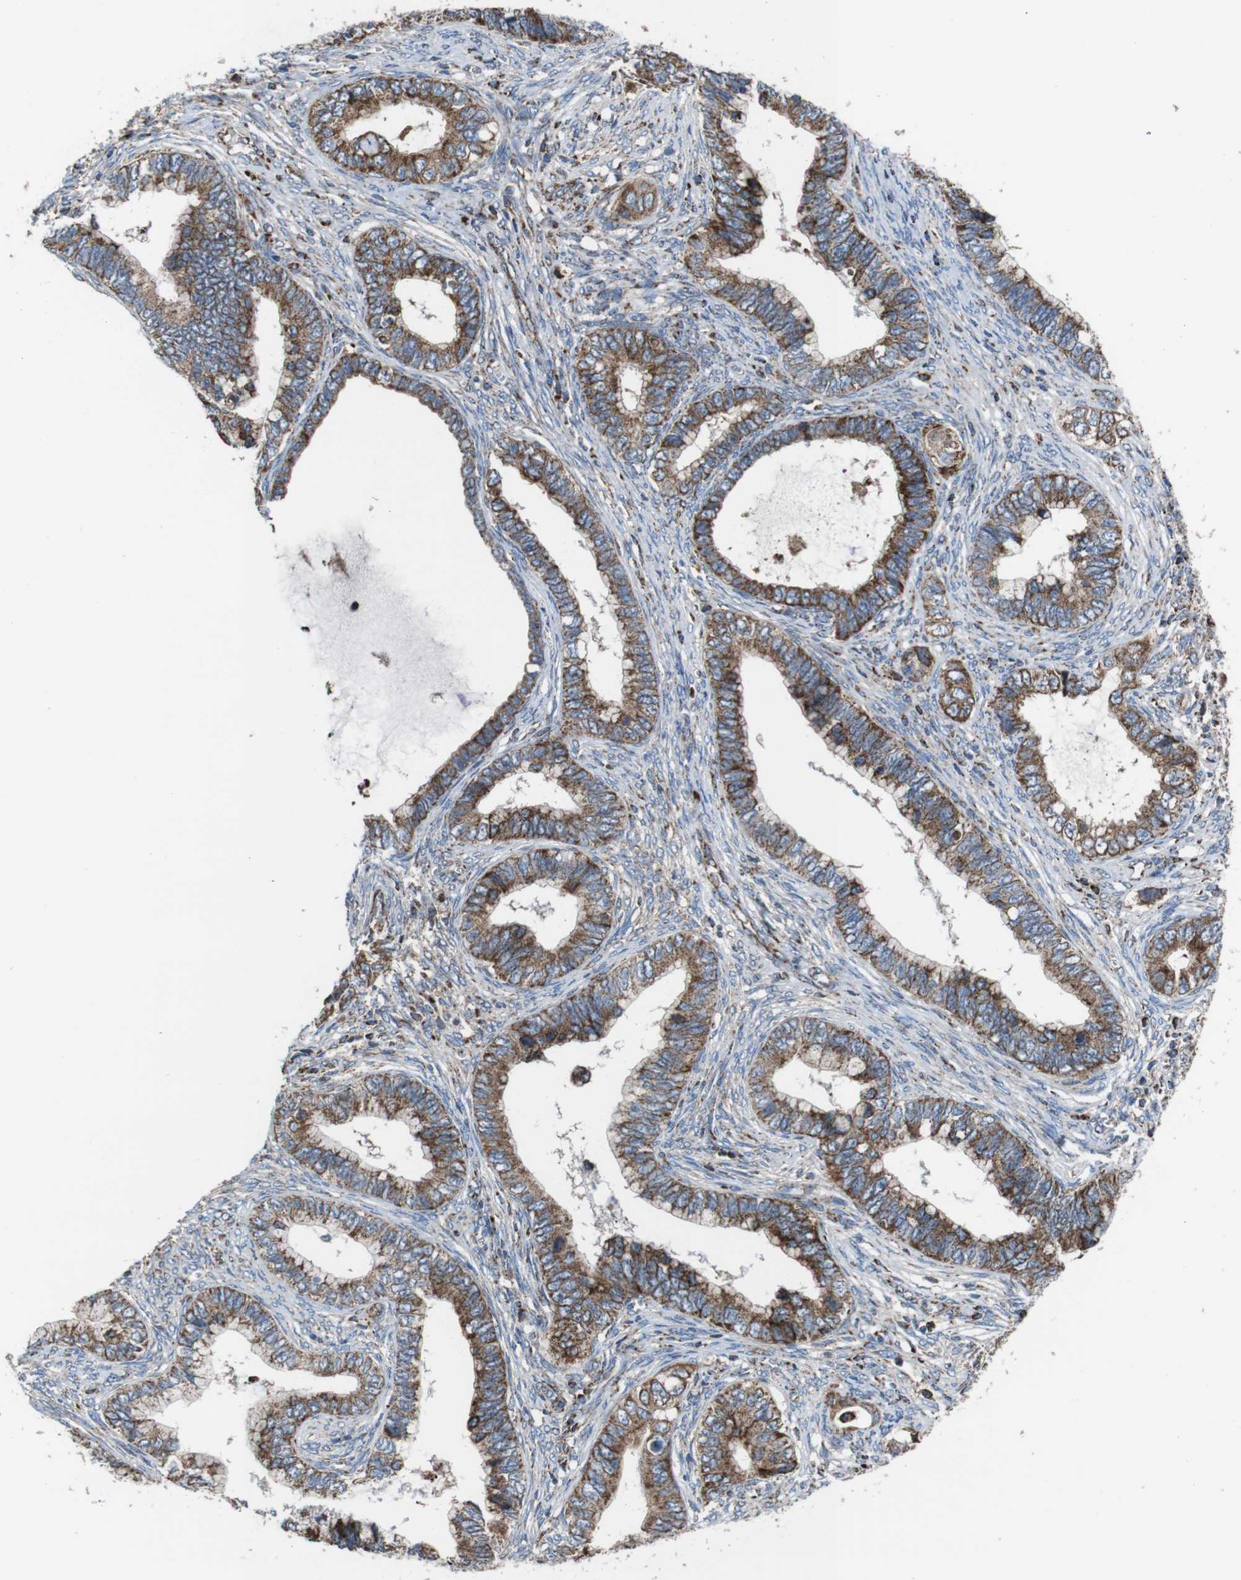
{"staining": {"intensity": "moderate", "quantity": ">75%", "location": "cytoplasmic/membranous"}, "tissue": "cervical cancer", "cell_type": "Tumor cells", "image_type": "cancer", "snomed": [{"axis": "morphology", "description": "Adenocarcinoma, NOS"}, {"axis": "topography", "description": "Cervix"}], "caption": "High-magnification brightfield microscopy of adenocarcinoma (cervical) stained with DAB (brown) and counterstained with hematoxylin (blue). tumor cells exhibit moderate cytoplasmic/membranous positivity is seen in about>75% of cells.", "gene": "HK1", "patient": {"sex": "female", "age": 44}}